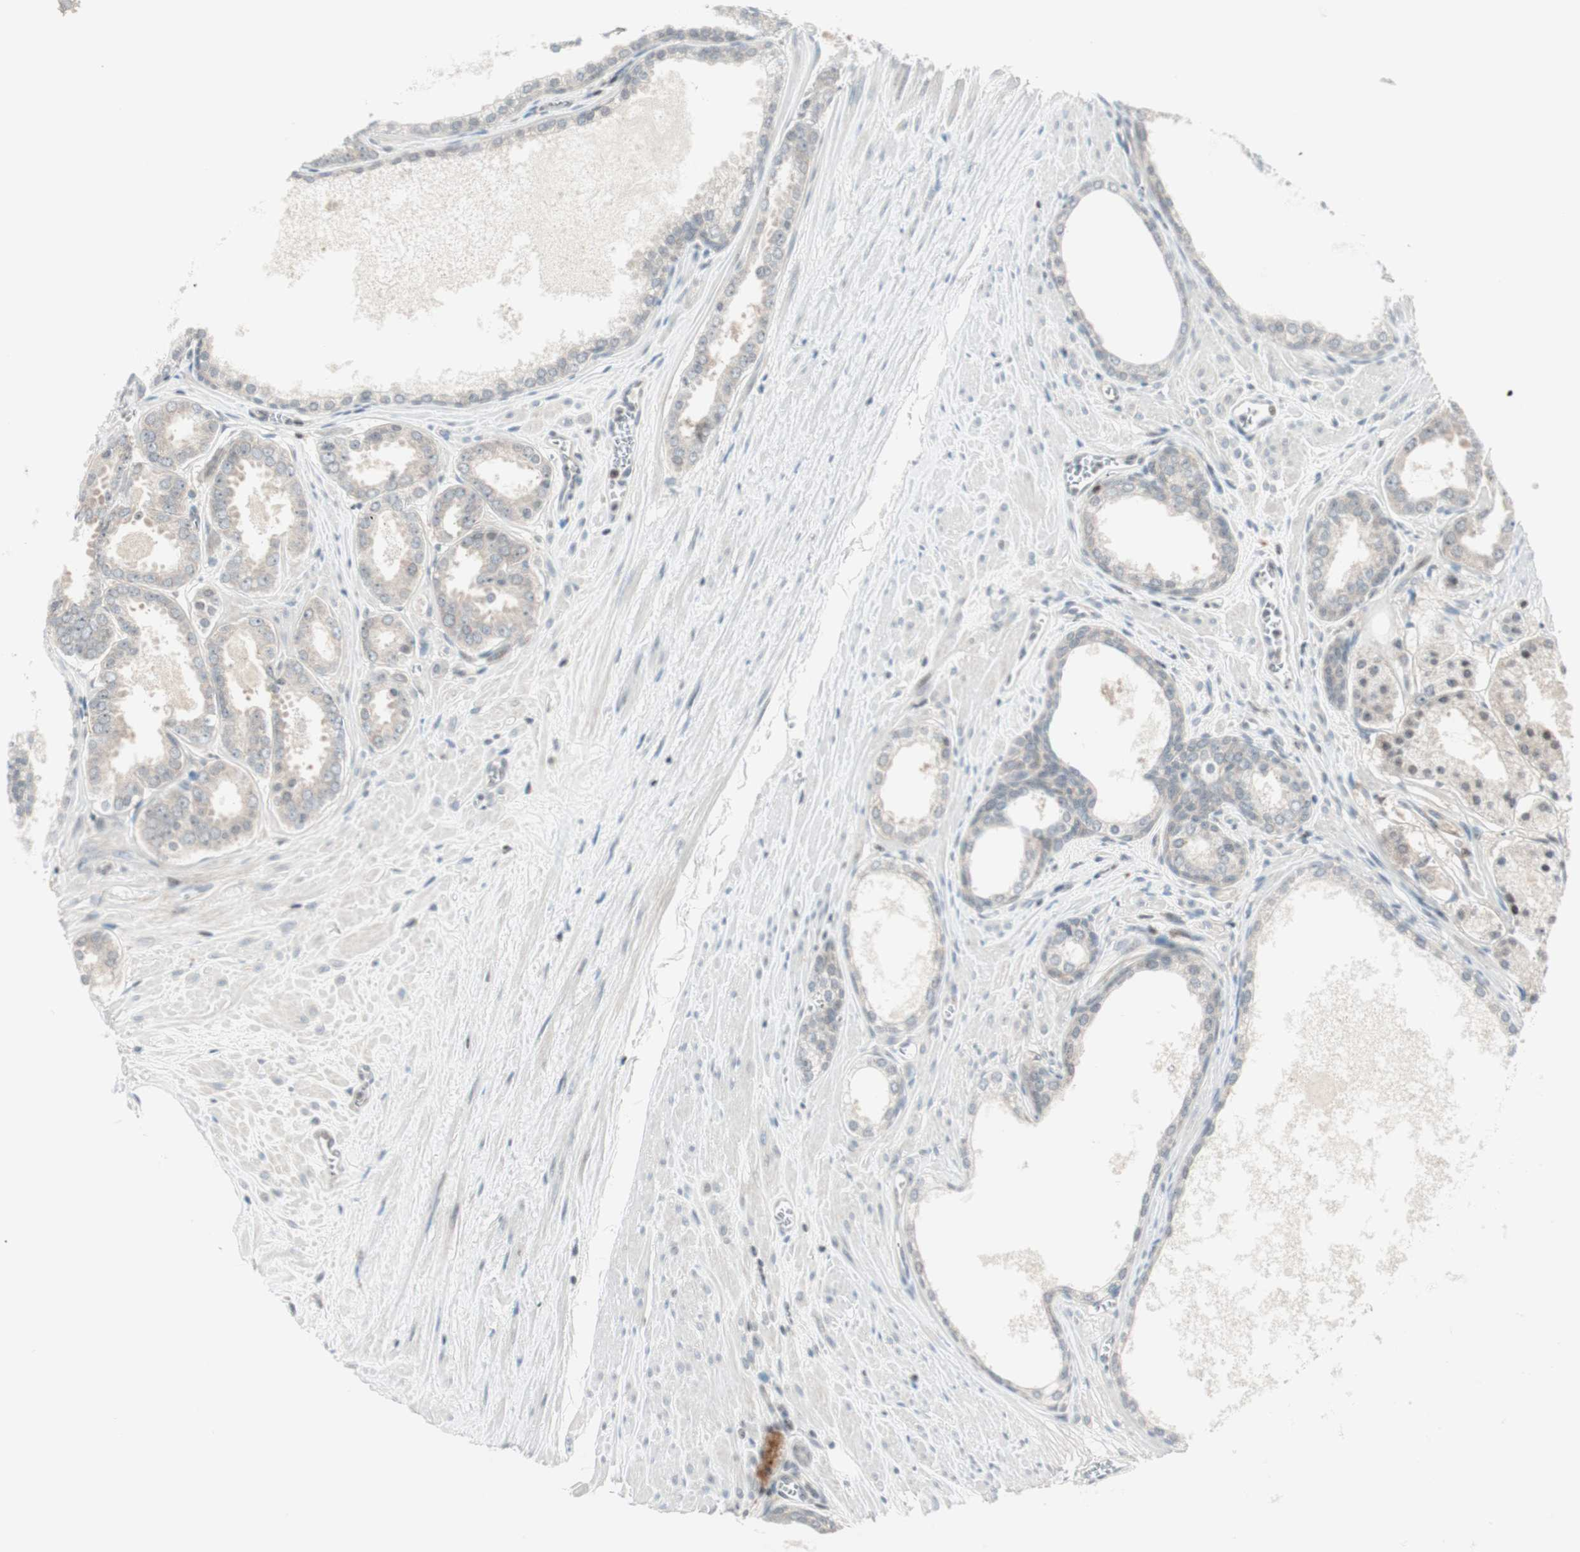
{"staining": {"intensity": "negative", "quantity": "none", "location": "none"}, "tissue": "prostate cancer", "cell_type": "Tumor cells", "image_type": "cancer", "snomed": [{"axis": "morphology", "description": "Adenocarcinoma, Low grade"}, {"axis": "topography", "description": "Prostate"}], "caption": "Immunohistochemistry (IHC) histopathology image of neoplastic tissue: prostate cancer (low-grade adenocarcinoma) stained with DAB exhibits no significant protein positivity in tumor cells.", "gene": "TPT1", "patient": {"sex": "male", "age": 57}}